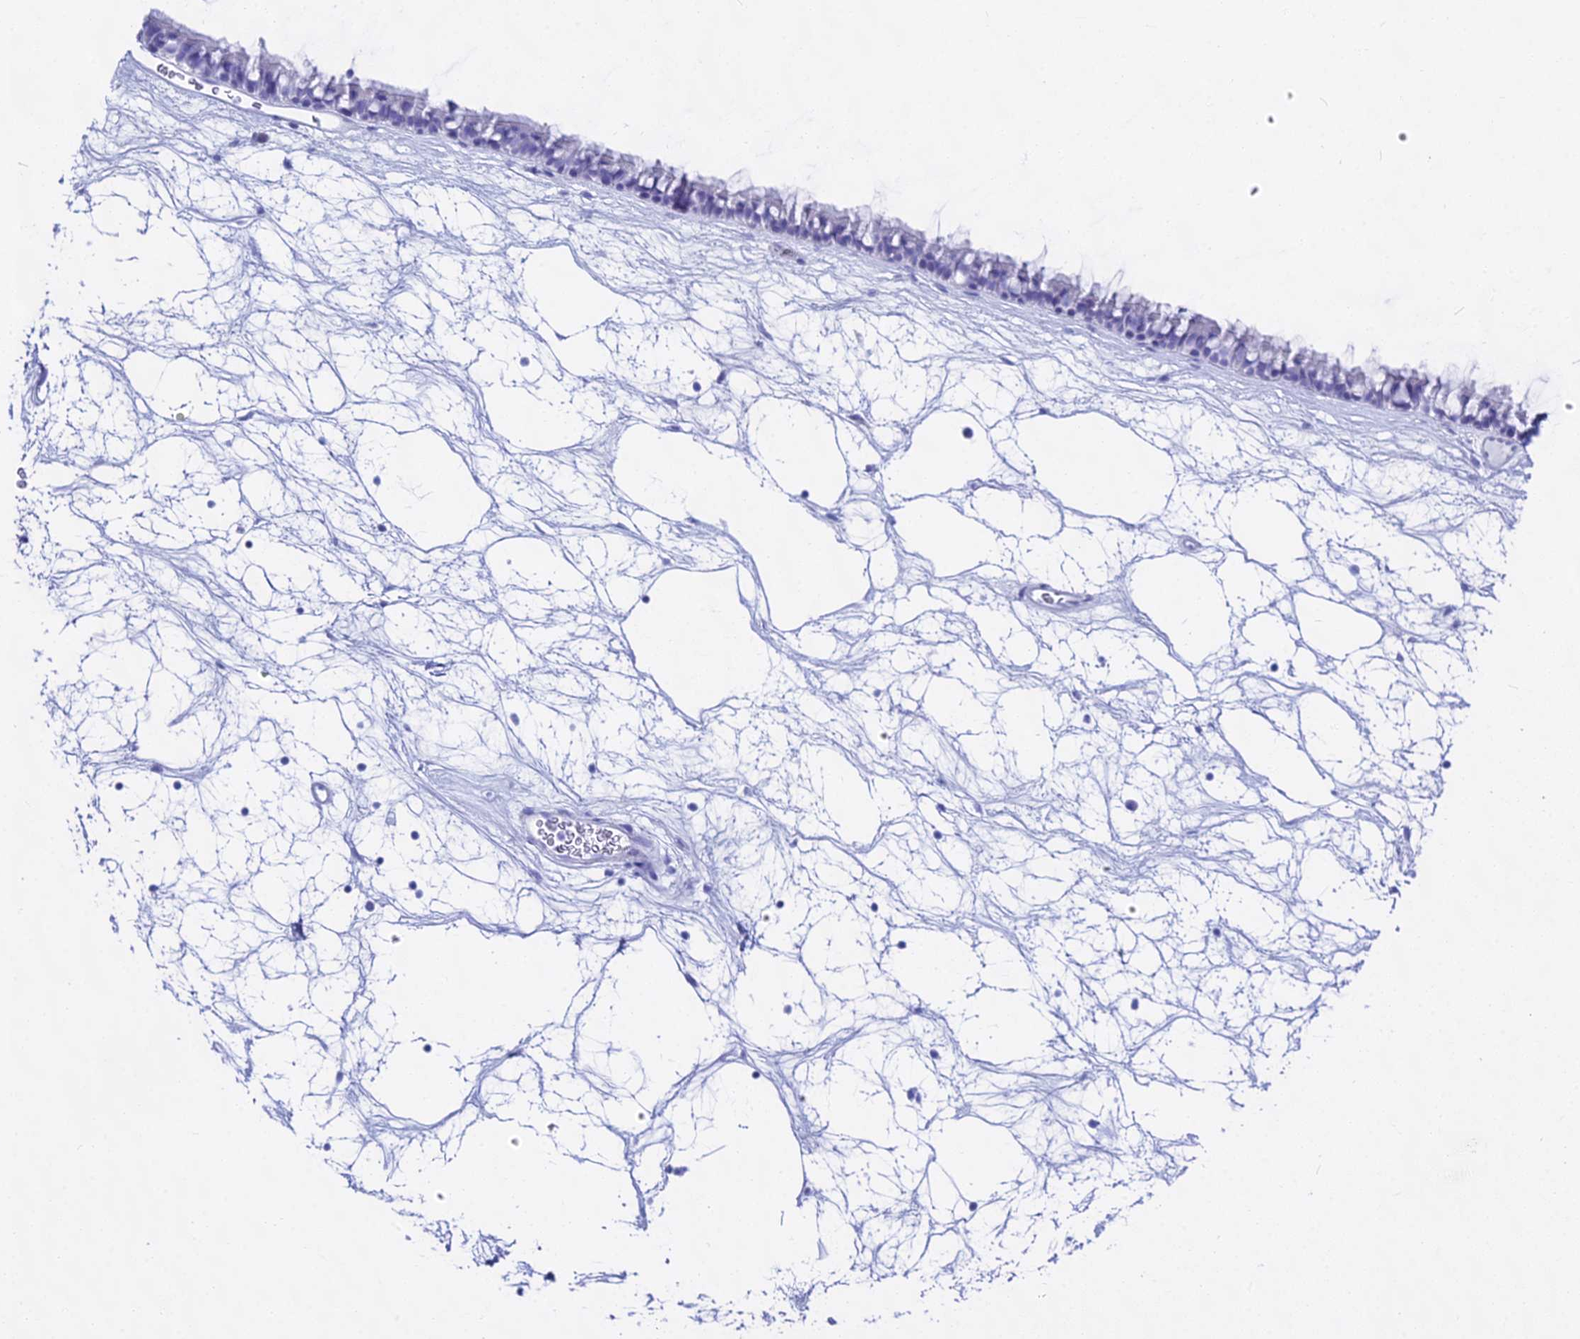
{"staining": {"intensity": "negative", "quantity": "none", "location": "none"}, "tissue": "nasopharynx", "cell_type": "Respiratory epithelial cells", "image_type": "normal", "snomed": [{"axis": "morphology", "description": "Normal tissue, NOS"}, {"axis": "topography", "description": "Nasopharynx"}], "caption": "IHC image of unremarkable nasopharynx: nasopharynx stained with DAB (3,3'-diaminobenzidine) displays no significant protein staining in respiratory epithelial cells.", "gene": "CGB1", "patient": {"sex": "male", "age": 64}}